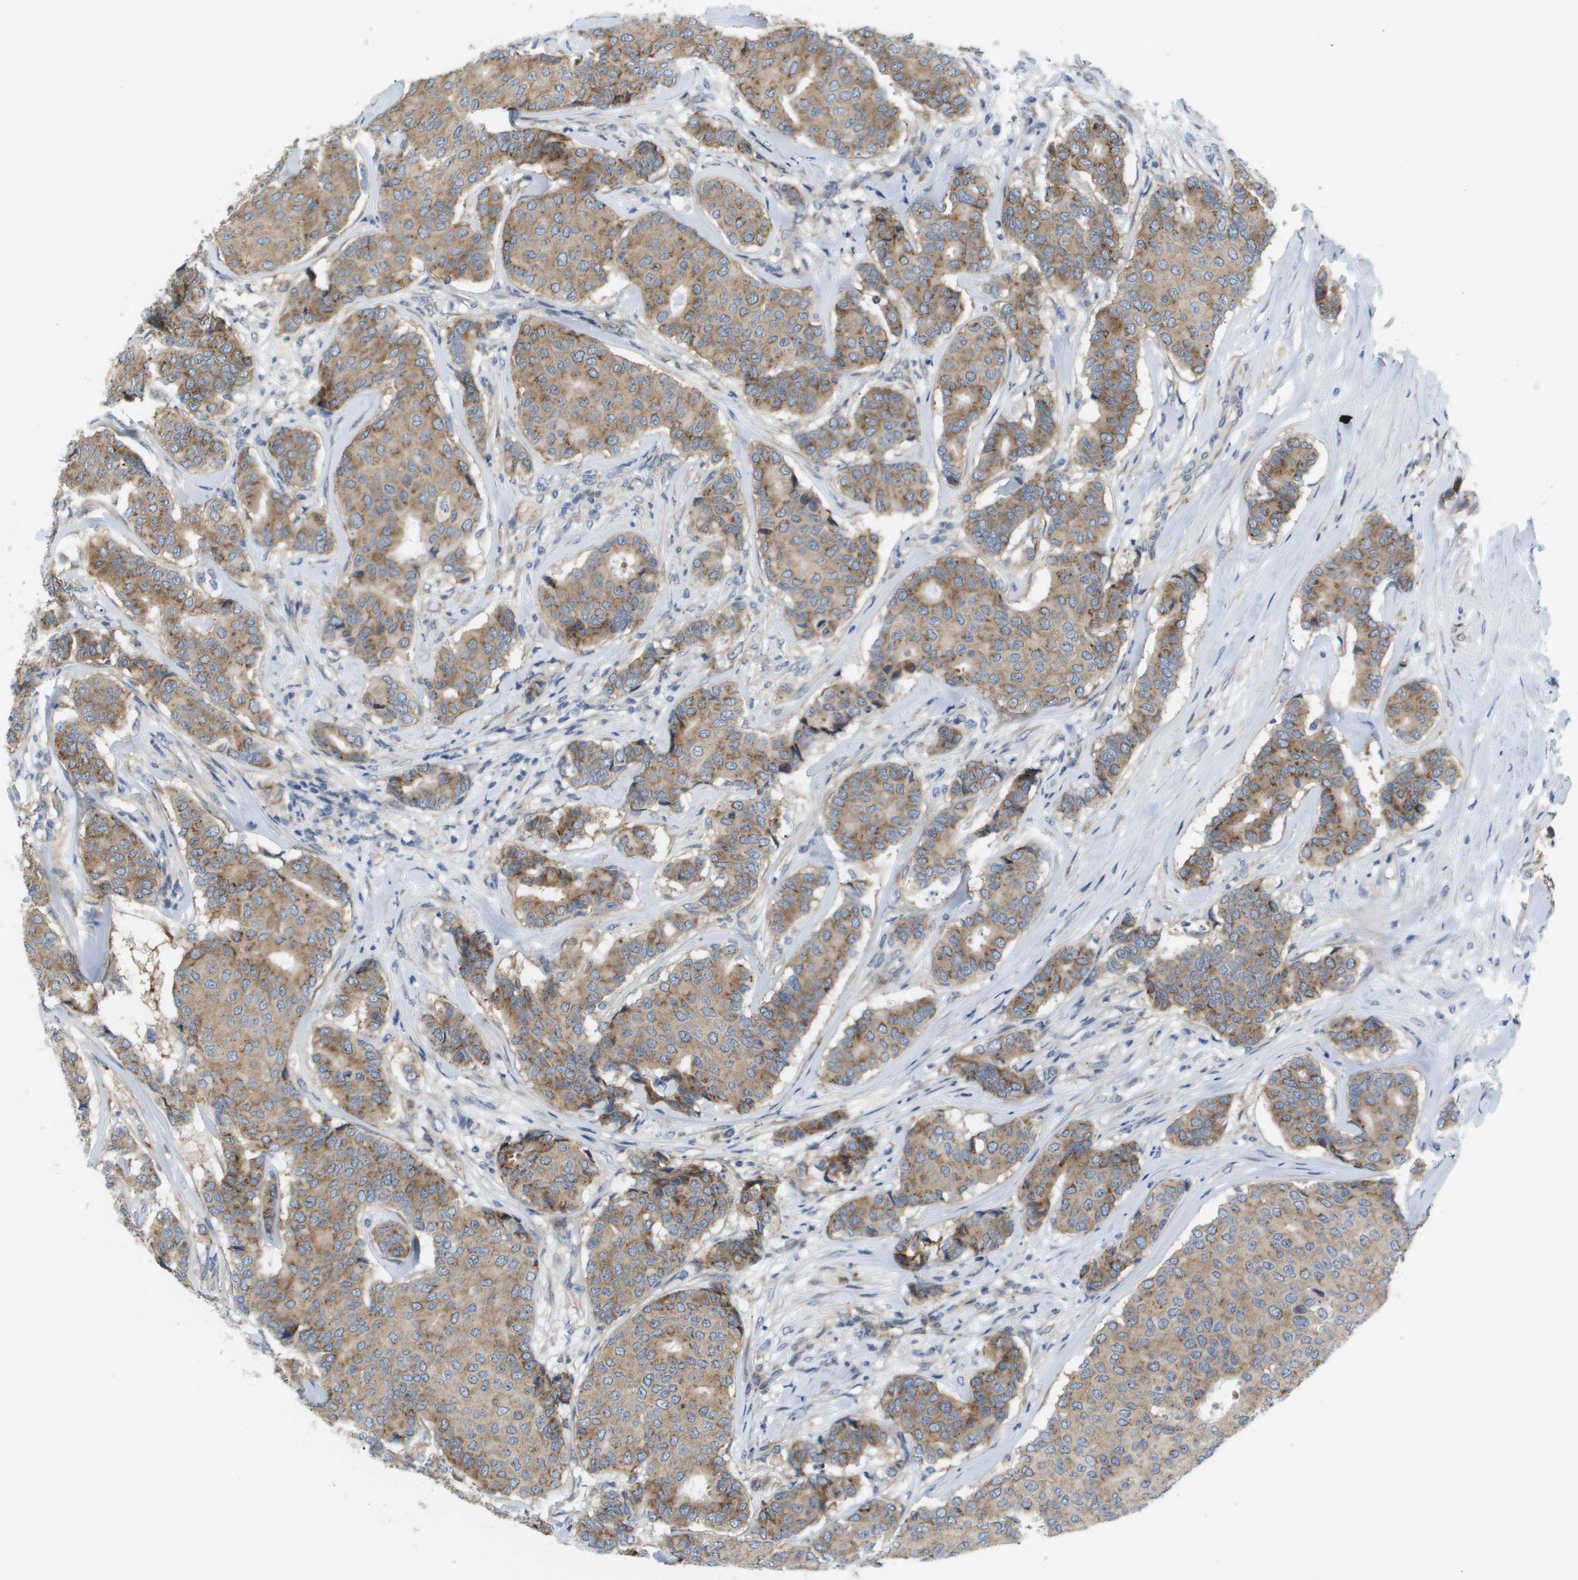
{"staining": {"intensity": "moderate", "quantity": ">75%", "location": "cytoplasmic/membranous"}, "tissue": "breast cancer", "cell_type": "Tumor cells", "image_type": "cancer", "snomed": [{"axis": "morphology", "description": "Duct carcinoma"}, {"axis": "topography", "description": "Breast"}], "caption": "IHC (DAB) staining of human breast infiltrating ductal carcinoma exhibits moderate cytoplasmic/membranous protein positivity in approximately >75% of tumor cells.", "gene": "OTUD5", "patient": {"sex": "female", "age": 75}}